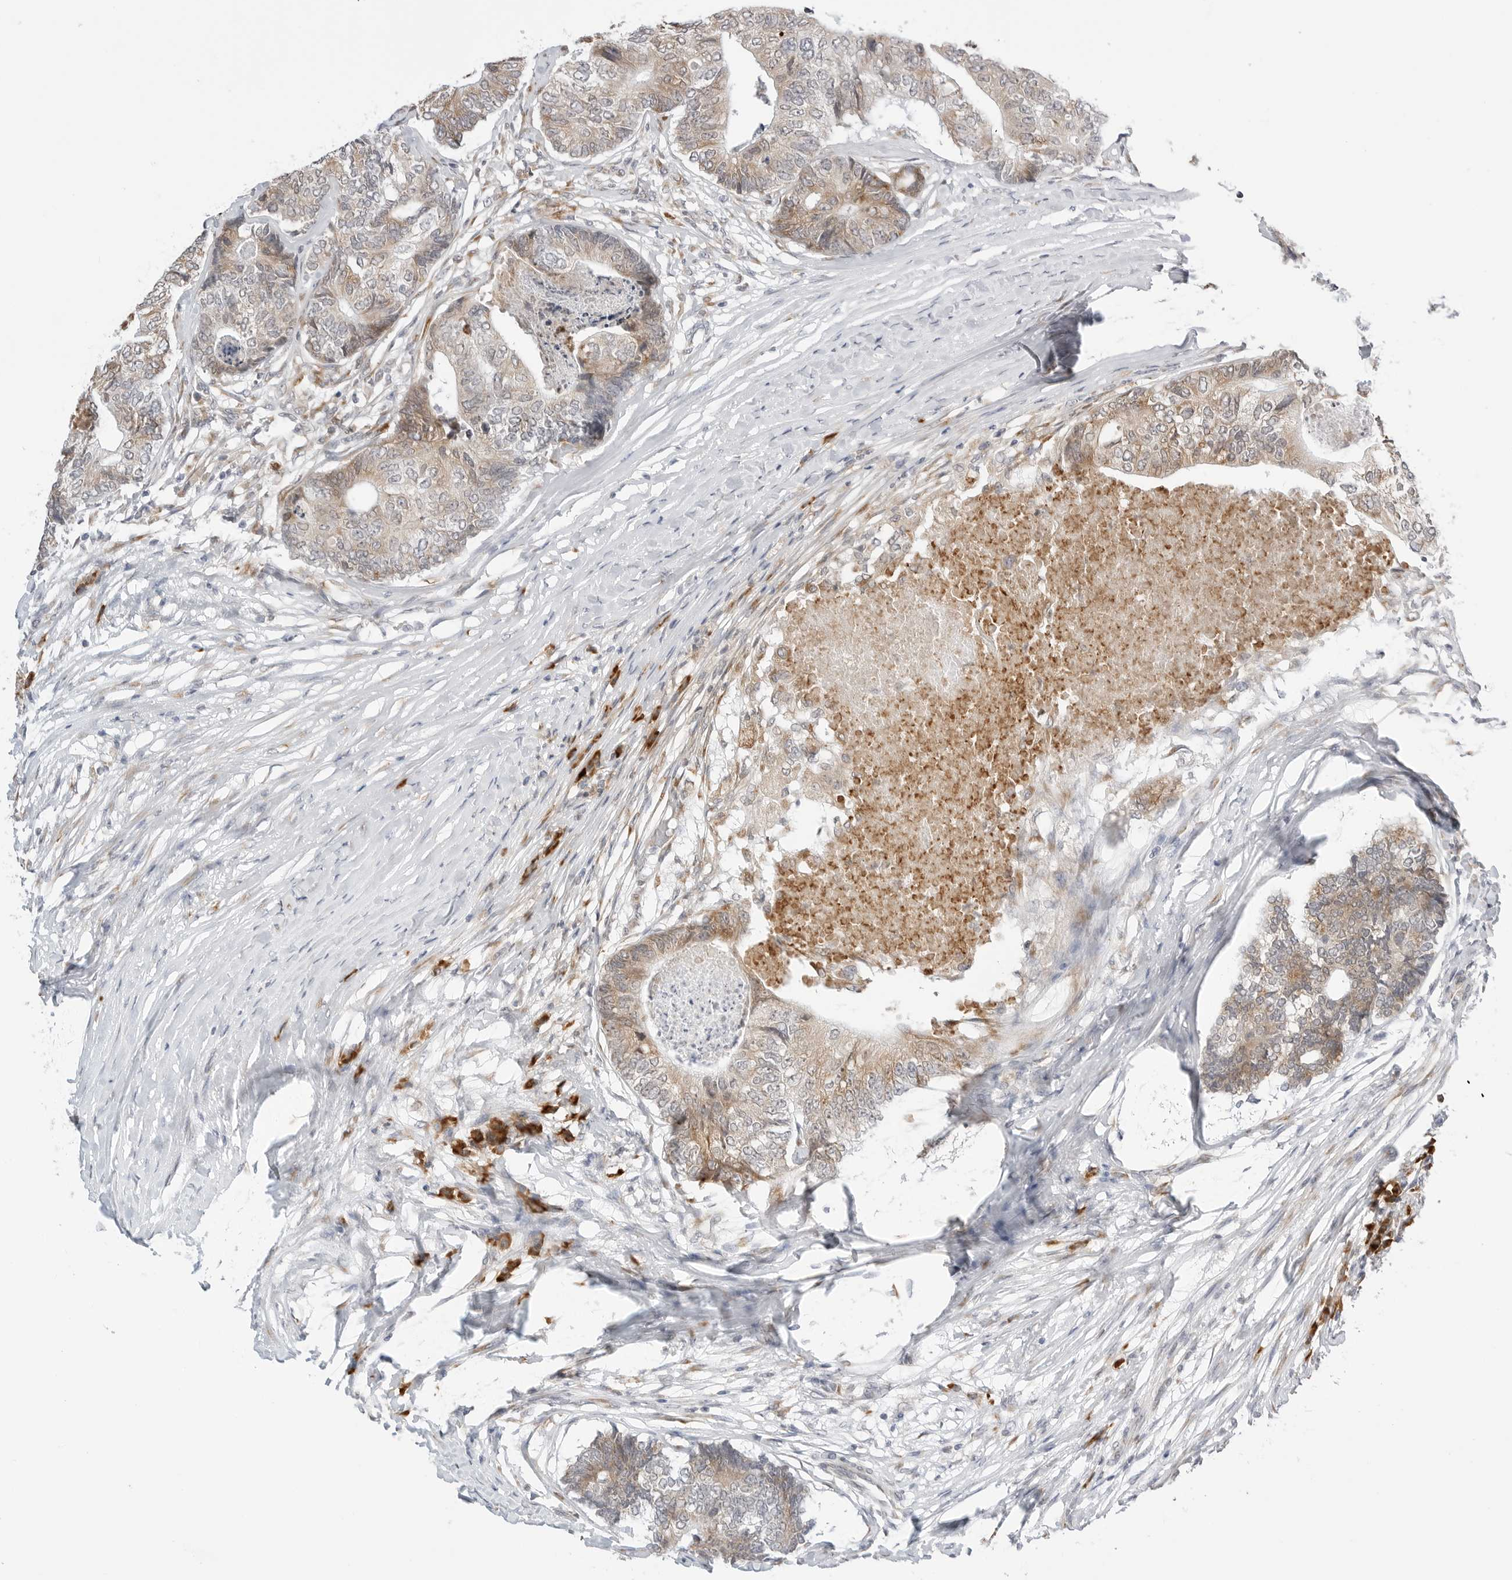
{"staining": {"intensity": "weak", "quantity": ">75%", "location": "cytoplasmic/membranous"}, "tissue": "colorectal cancer", "cell_type": "Tumor cells", "image_type": "cancer", "snomed": [{"axis": "morphology", "description": "Adenocarcinoma, NOS"}, {"axis": "topography", "description": "Colon"}], "caption": "Adenocarcinoma (colorectal) was stained to show a protein in brown. There is low levels of weak cytoplasmic/membranous expression in approximately >75% of tumor cells.", "gene": "RPN1", "patient": {"sex": "female", "age": 67}}